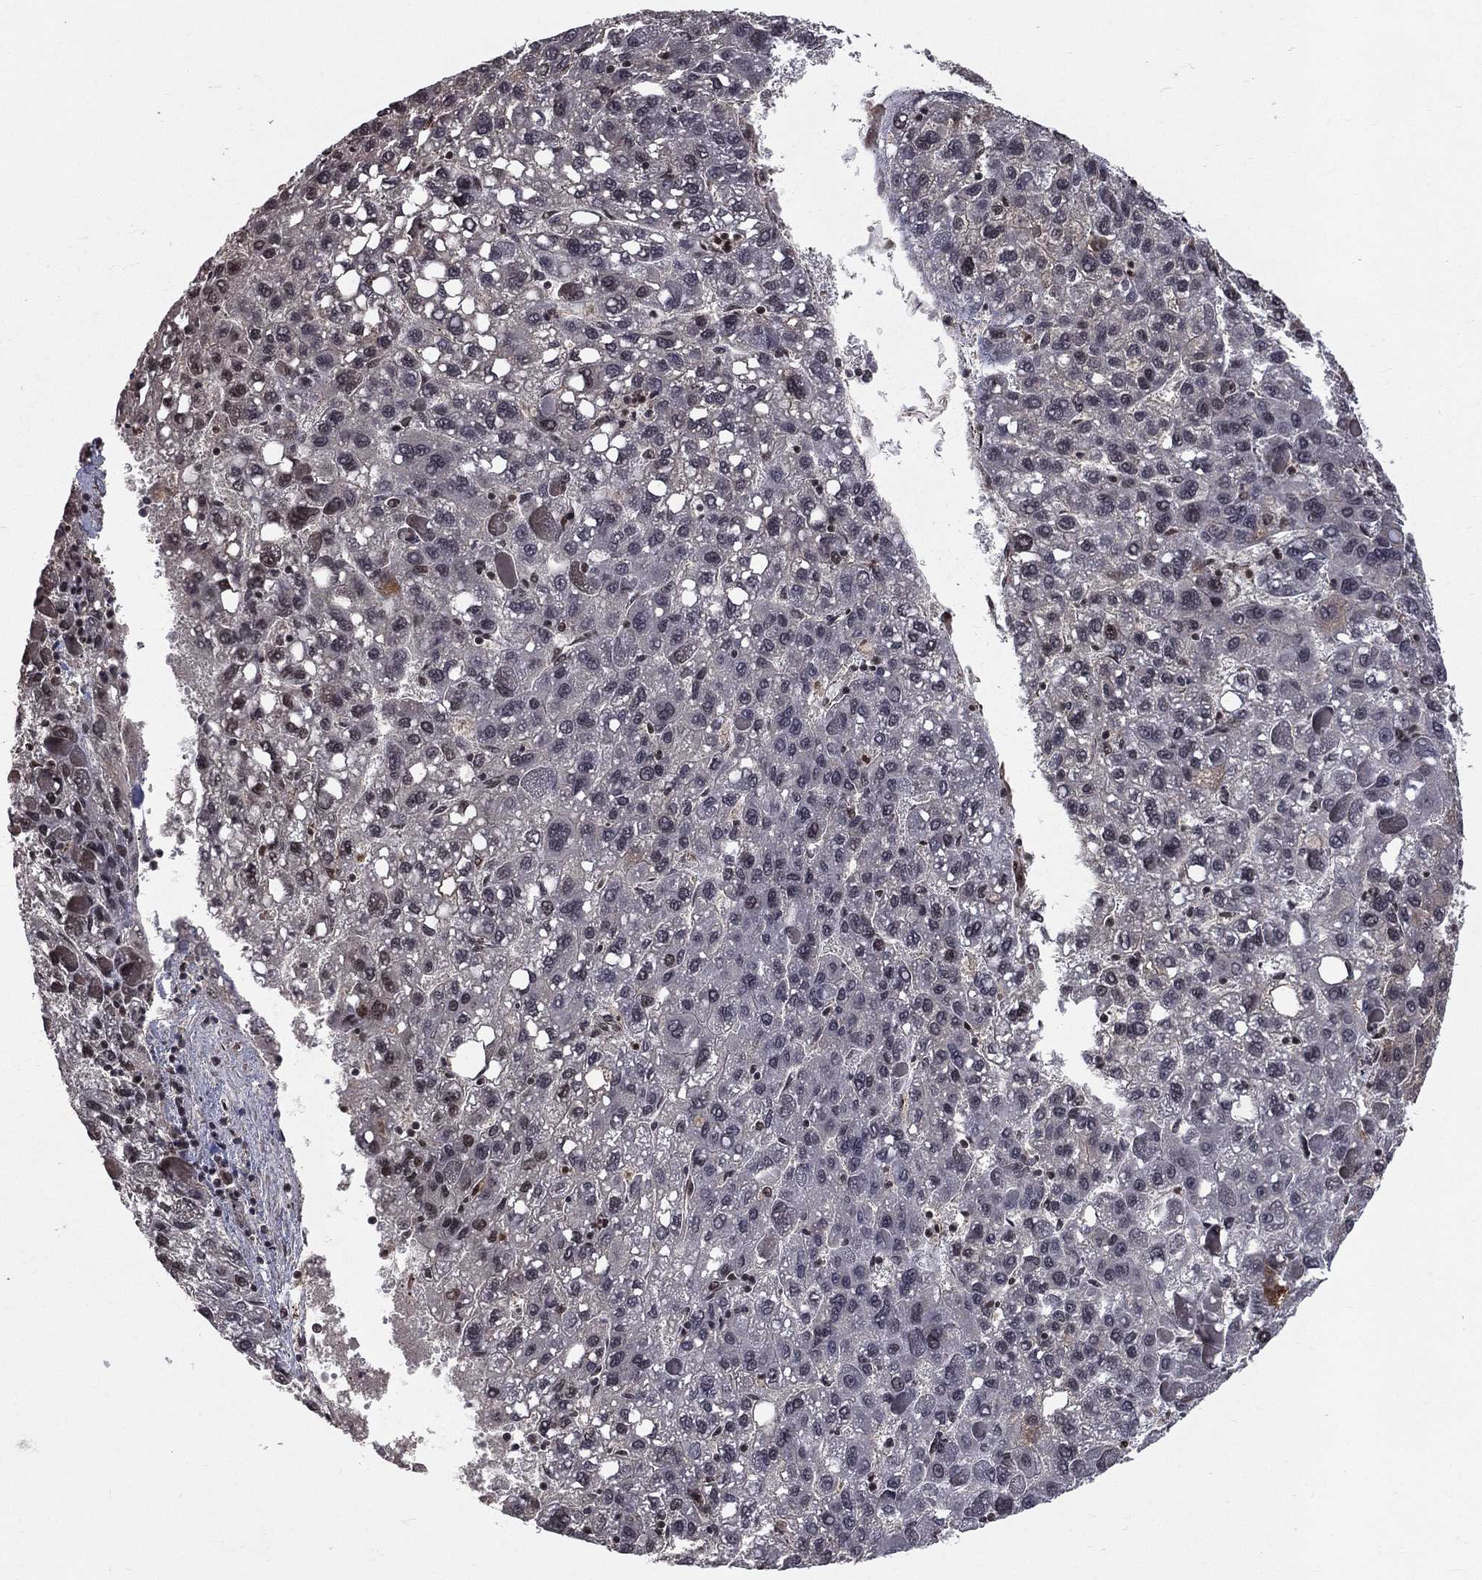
{"staining": {"intensity": "negative", "quantity": "none", "location": "none"}, "tissue": "liver cancer", "cell_type": "Tumor cells", "image_type": "cancer", "snomed": [{"axis": "morphology", "description": "Carcinoma, Hepatocellular, NOS"}, {"axis": "topography", "description": "Liver"}], "caption": "Tumor cells are negative for protein expression in human liver cancer.", "gene": "SMC3", "patient": {"sex": "female", "age": 82}}